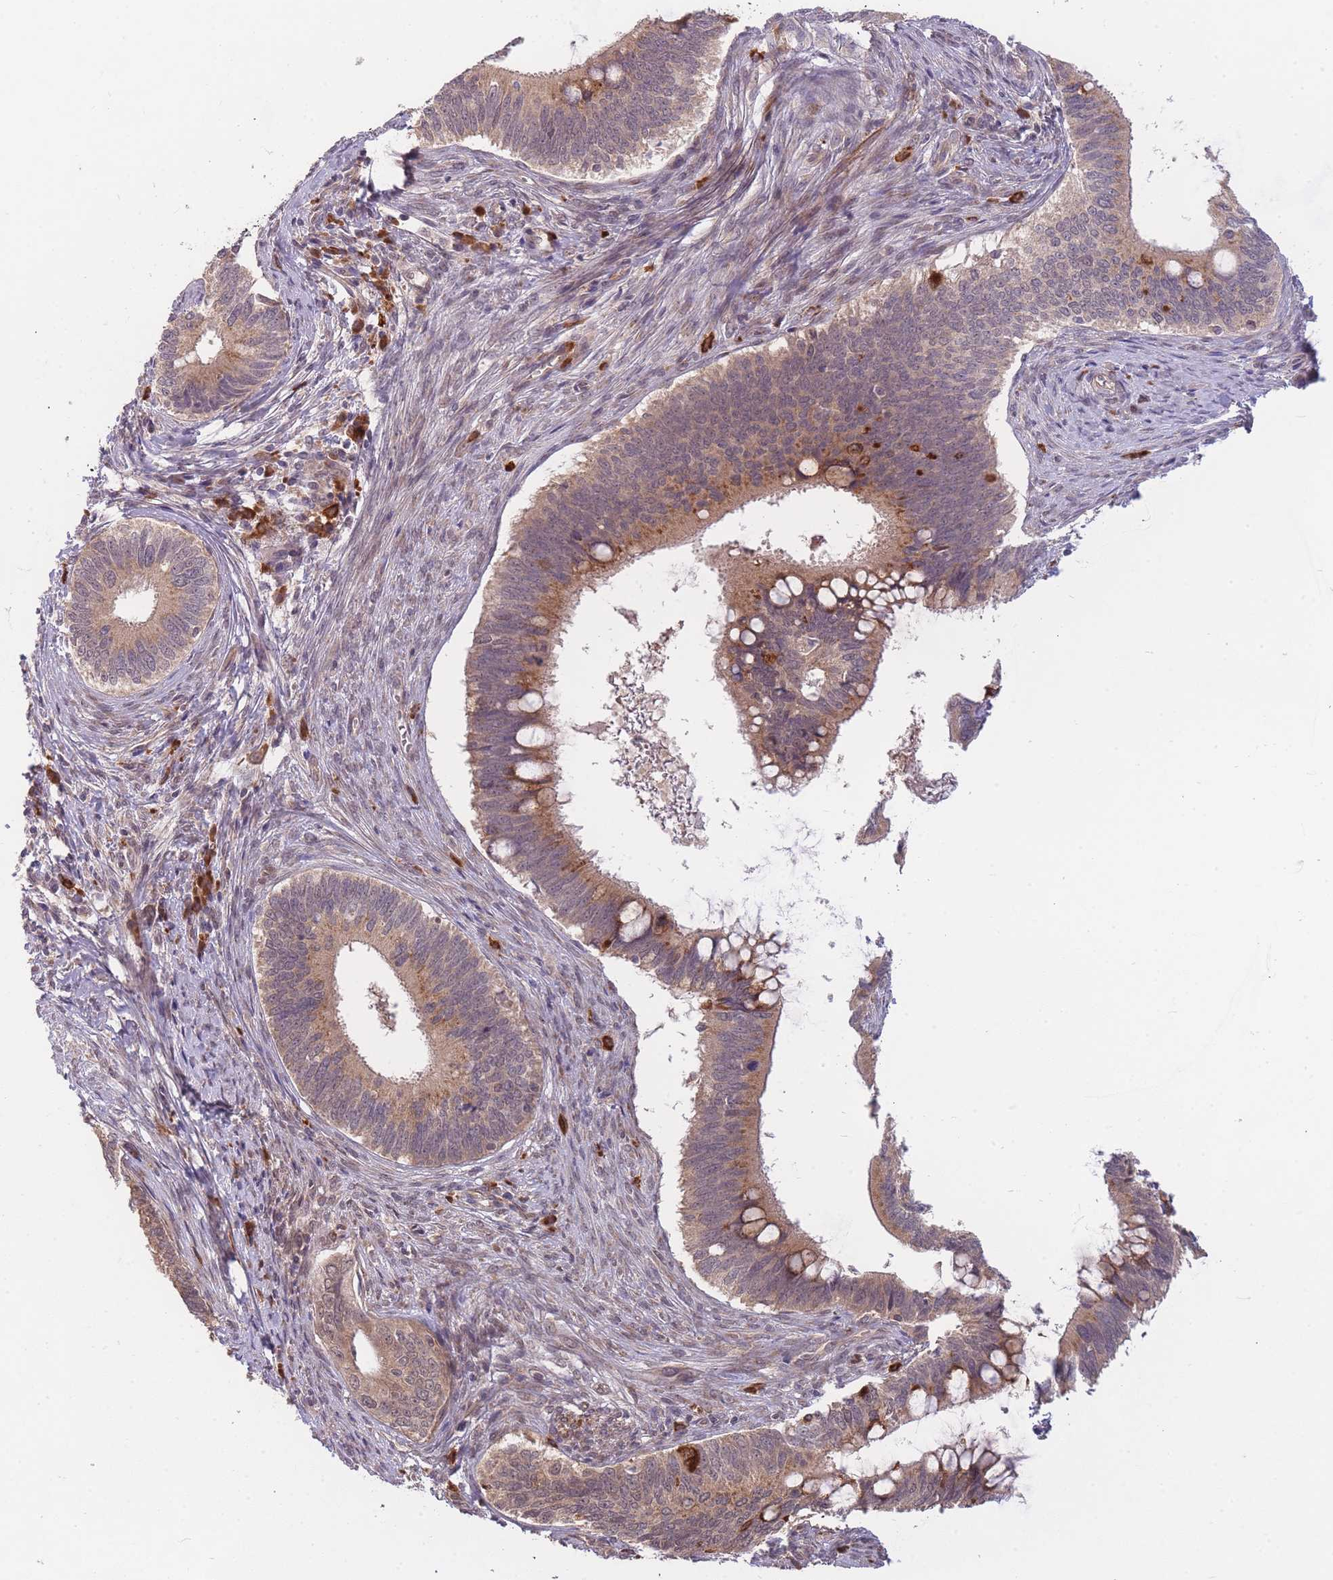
{"staining": {"intensity": "weak", "quantity": ">75%", "location": "cytoplasmic/membranous"}, "tissue": "cervical cancer", "cell_type": "Tumor cells", "image_type": "cancer", "snomed": [{"axis": "morphology", "description": "Adenocarcinoma, NOS"}, {"axis": "topography", "description": "Cervix"}], "caption": "Tumor cells demonstrate low levels of weak cytoplasmic/membranous staining in about >75% of cells in human adenocarcinoma (cervical).", "gene": "SMC6", "patient": {"sex": "female", "age": 42}}